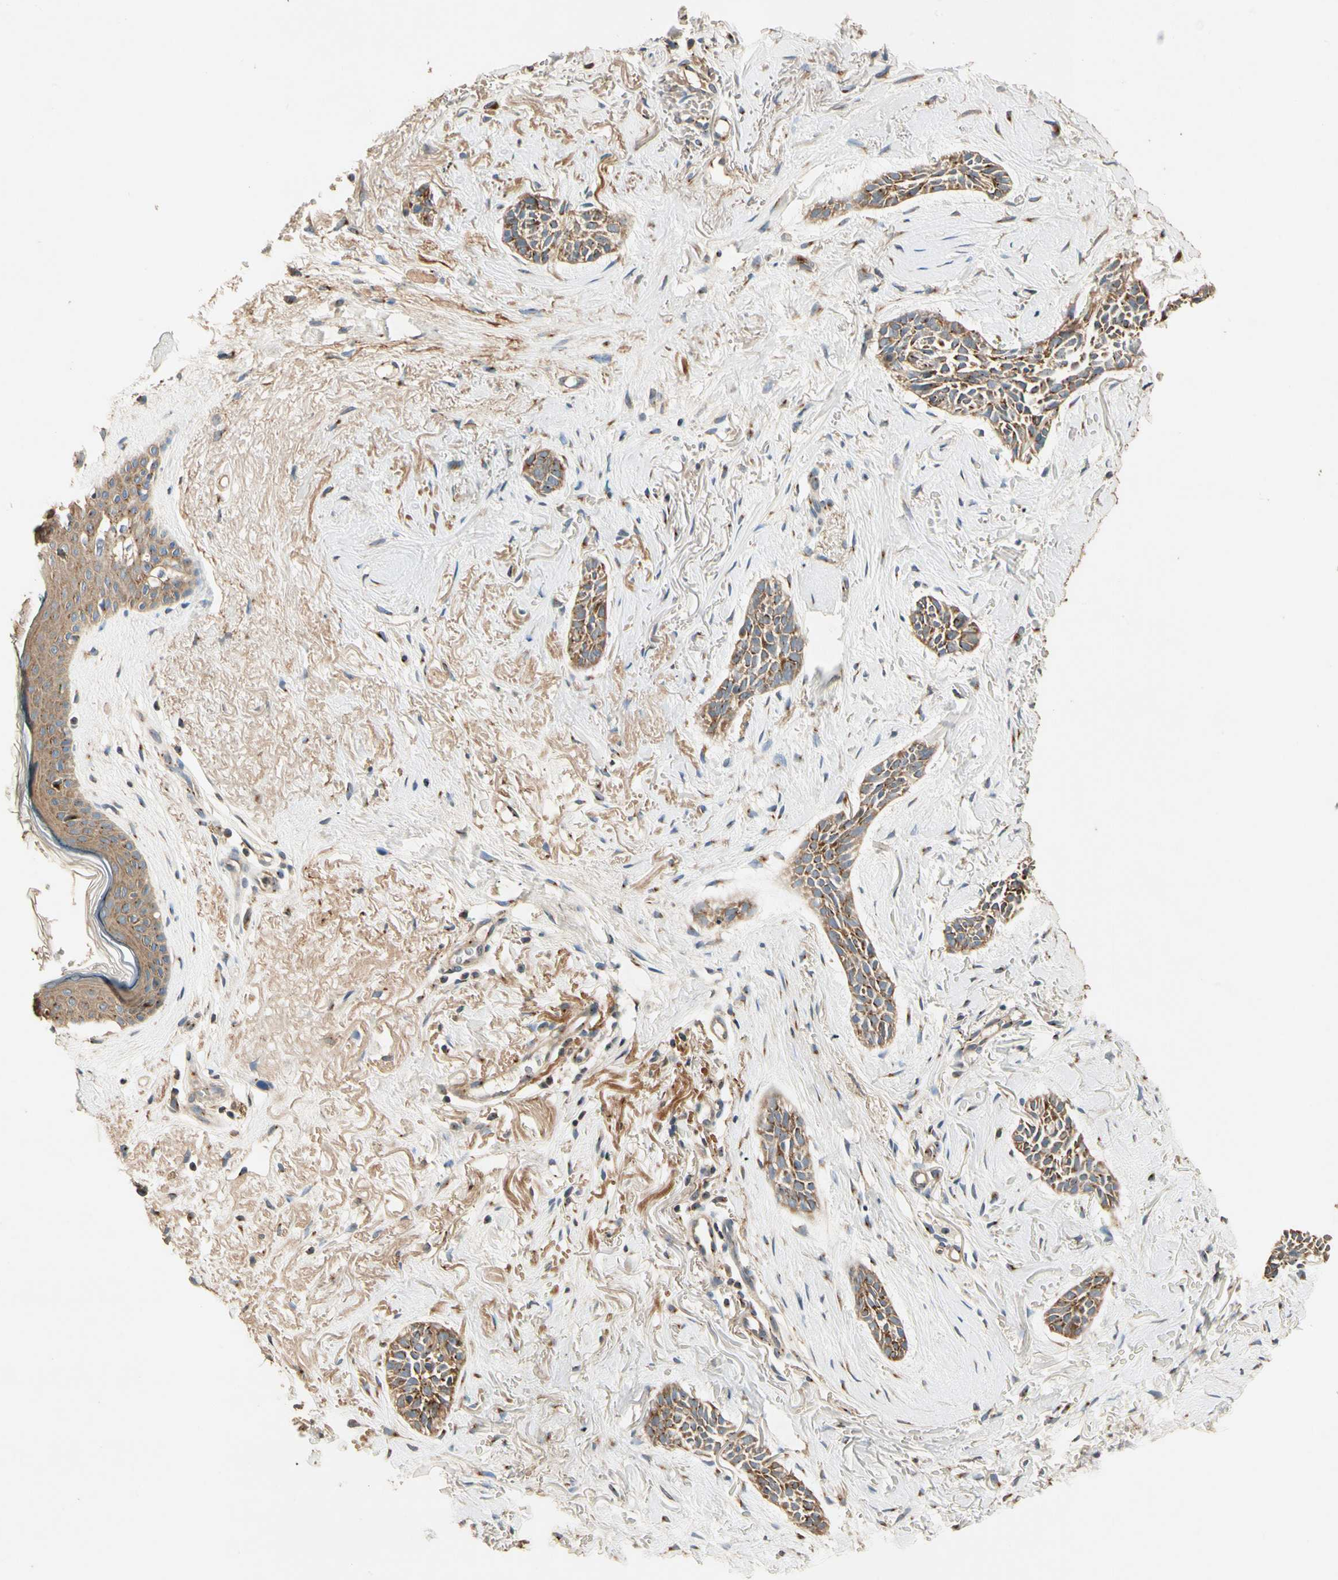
{"staining": {"intensity": "moderate", "quantity": ">75%", "location": "cytoplasmic/membranous"}, "tissue": "skin cancer", "cell_type": "Tumor cells", "image_type": "cancer", "snomed": [{"axis": "morphology", "description": "Normal tissue, NOS"}, {"axis": "morphology", "description": "Basal cell carcinoma"}, {"axis": "topography", "description": "Skin"}], "caption": "Moderate cytoplasmic/membranous expression for a protein is present in about >75% of tumor cells of skin cancer (basal cell carcinoma) using immunohistochemistry (IHC).", "gene": "AKAP9", "patient": {"sex": "female", "age": 84}}